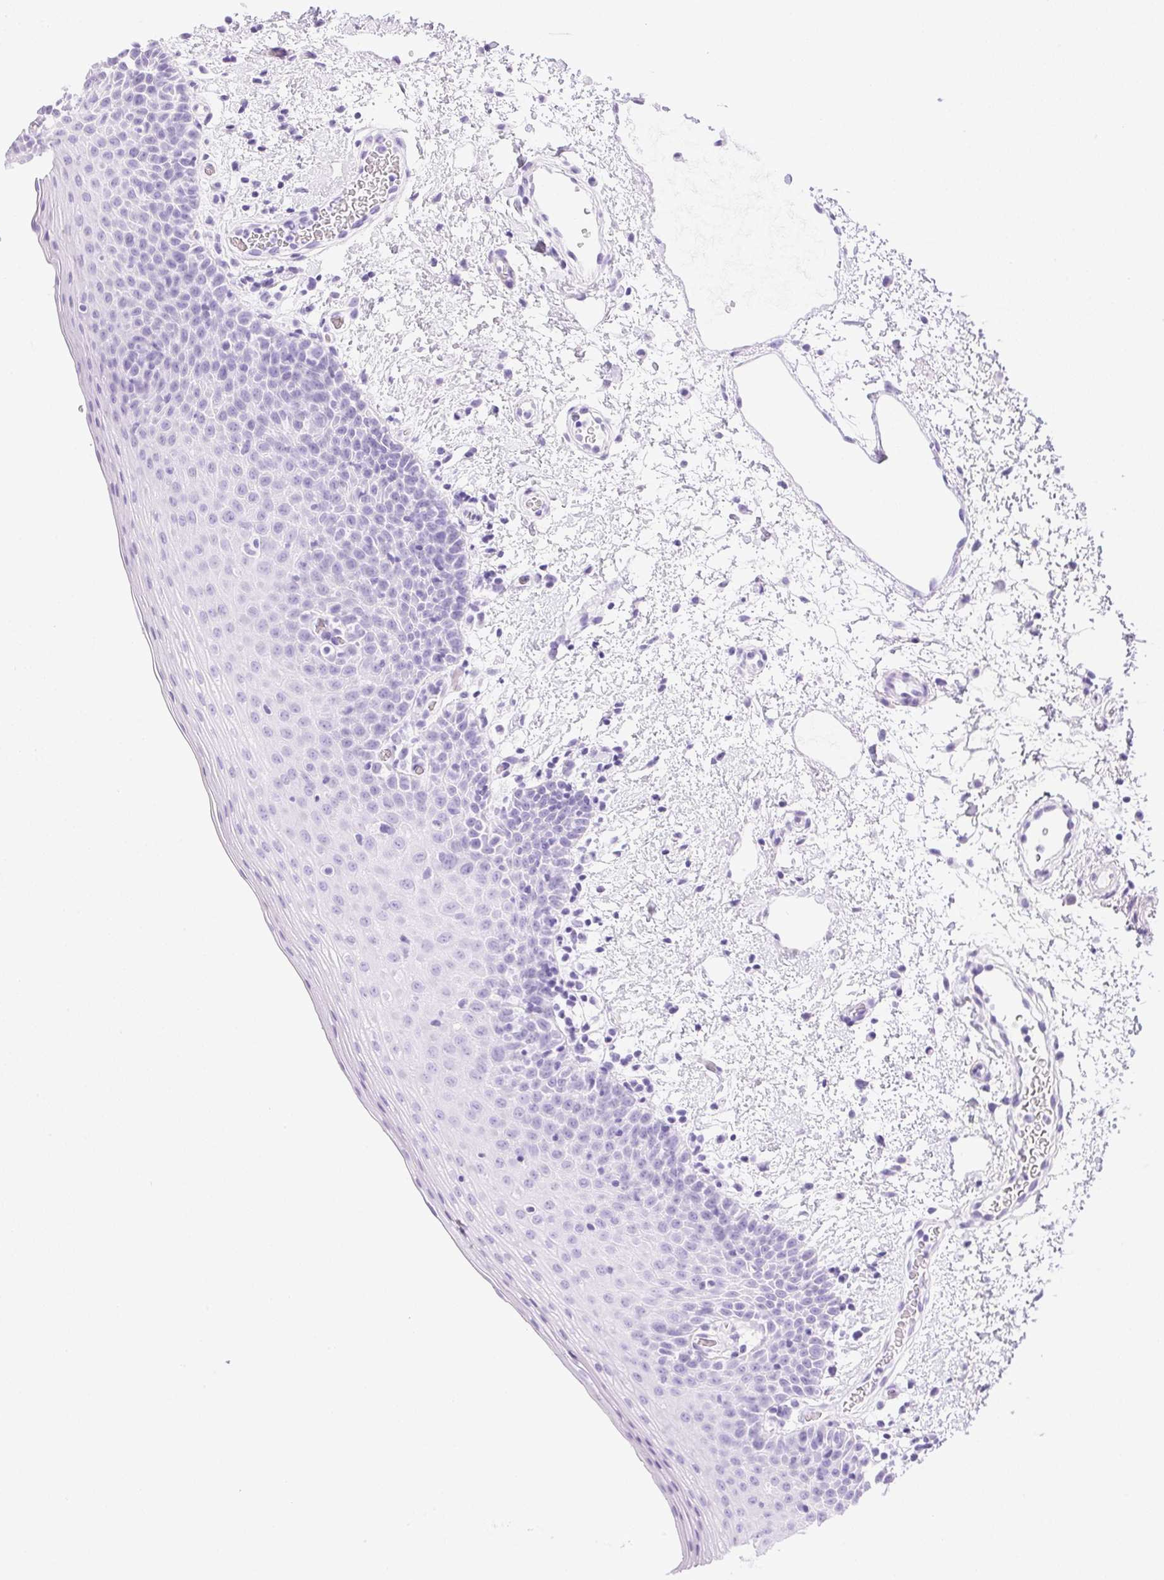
{"staining": {"intensity": "negative", "quantity": "none", "location": "none"}, "tissue": "oral mucosa", "cell_type": "Squamous epithelial cells", "image_type": "normal", "snomed": [{"axis": "morphology", "description": "Normal tissue, NOS"}, {"axis": "topography", "description": "Oral tissue"}, {"axis": "topography", "description": "Head-Neck"}], "caption": "DAB (3,3'-diaminobenzidine) immunohistochemical staining of normal human oral mucosa shows no significant positivity in squamous epithelial cells.", "gene": "ATP6V1G3", "patient": {"sex": "female", "age": 55}}